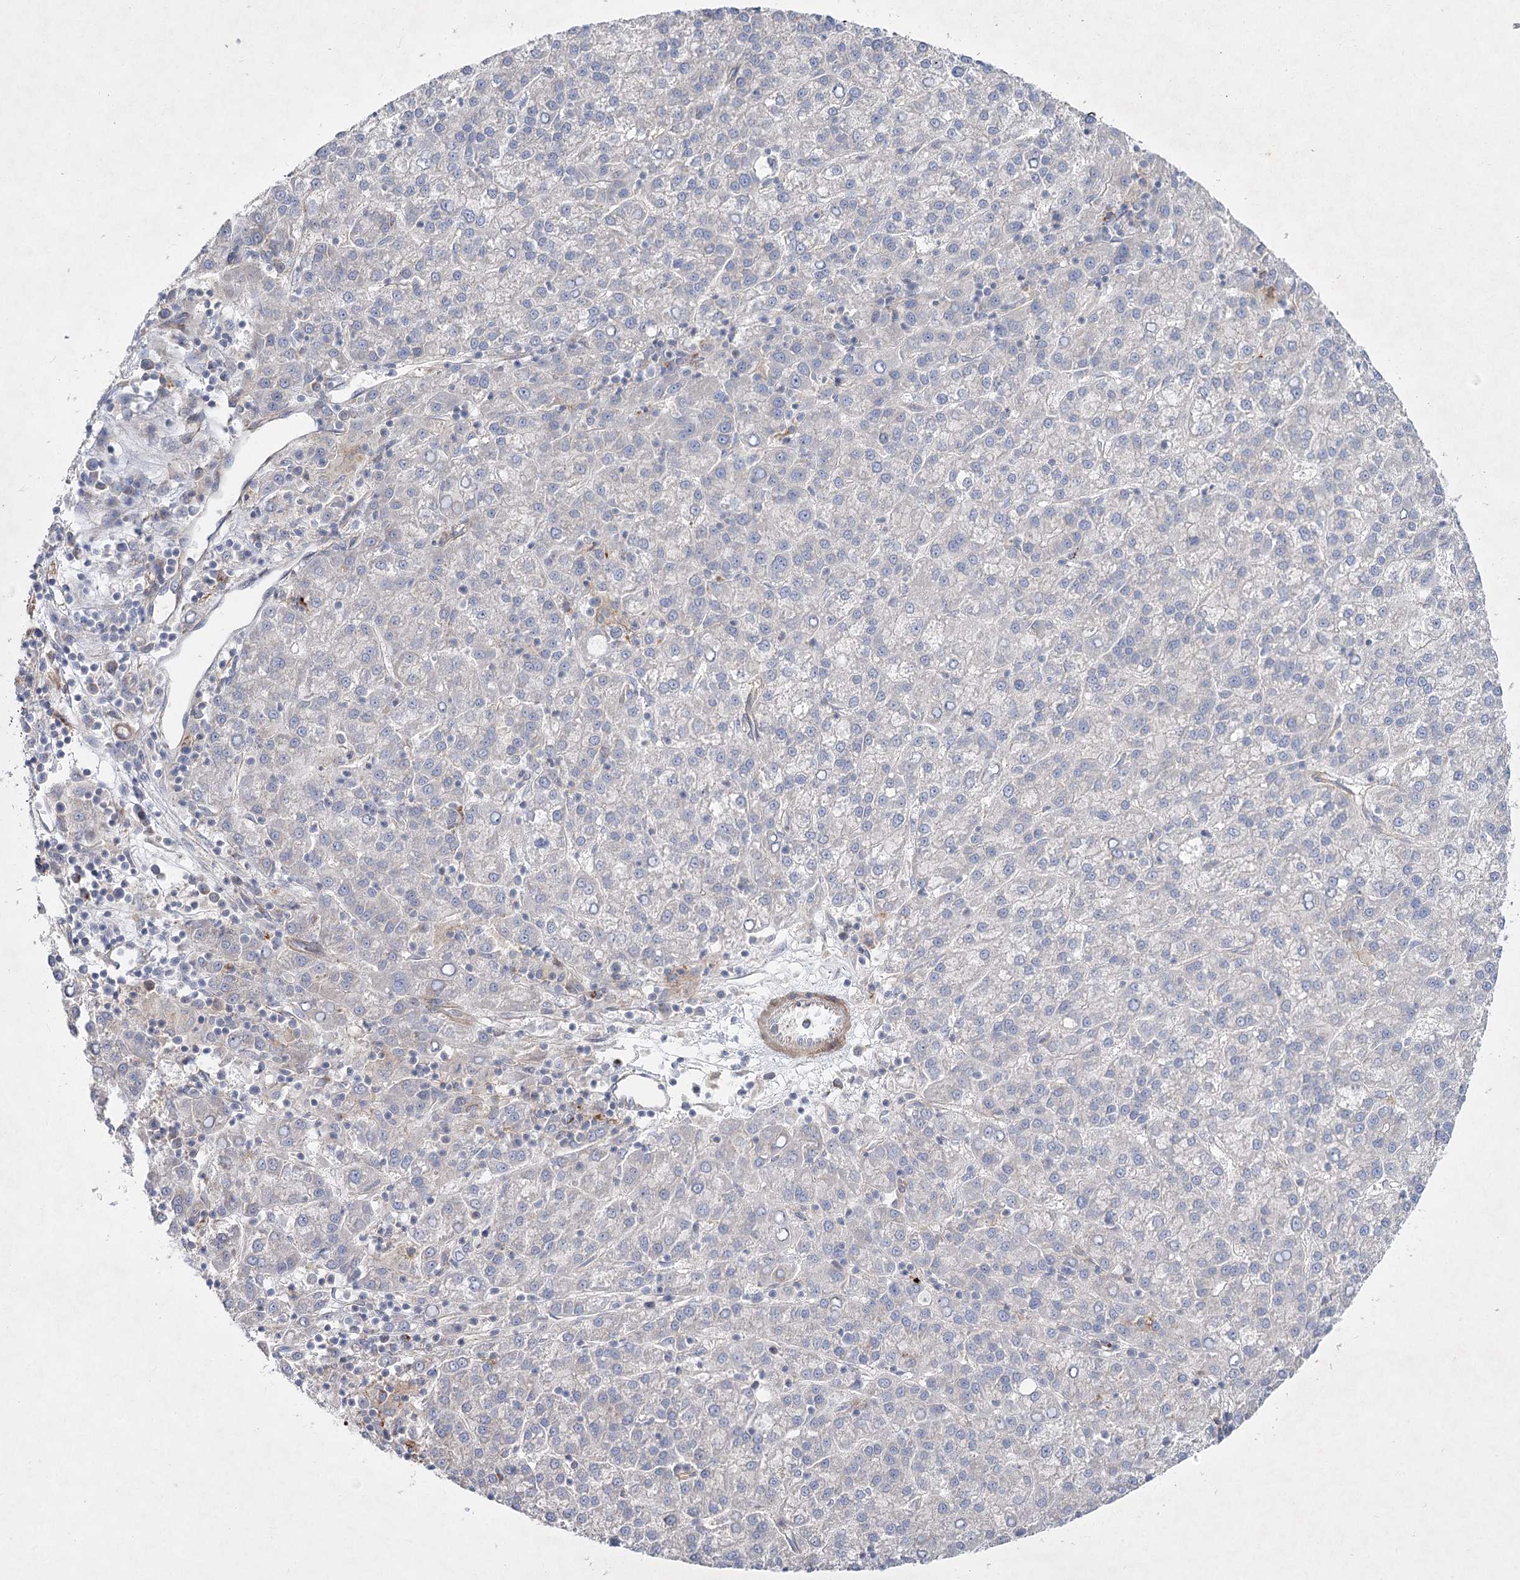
{"staining": {"intensity": "negative", "quantity": "none", "location": "none"}, "tissue": "liver cancer", "cell_type": "Tumor cells", "image_type": "cancer", "snomed": [{"axis": "morphology", "description": "Carcinoma, Hepatocellular, NOS"}, {"axis": "topography", "description": "Liver"}], "caption": "Immunohistochemical staining of liver cancer exhibits no significant positivity in tumor cells. (DAB (3,3'-diaminobenzidine) immunohistochemistry visualized using brightfield microscopy, high magnification).", "gene": "SH3BP5L", "patient": {"sex": "female", "age": 58}}